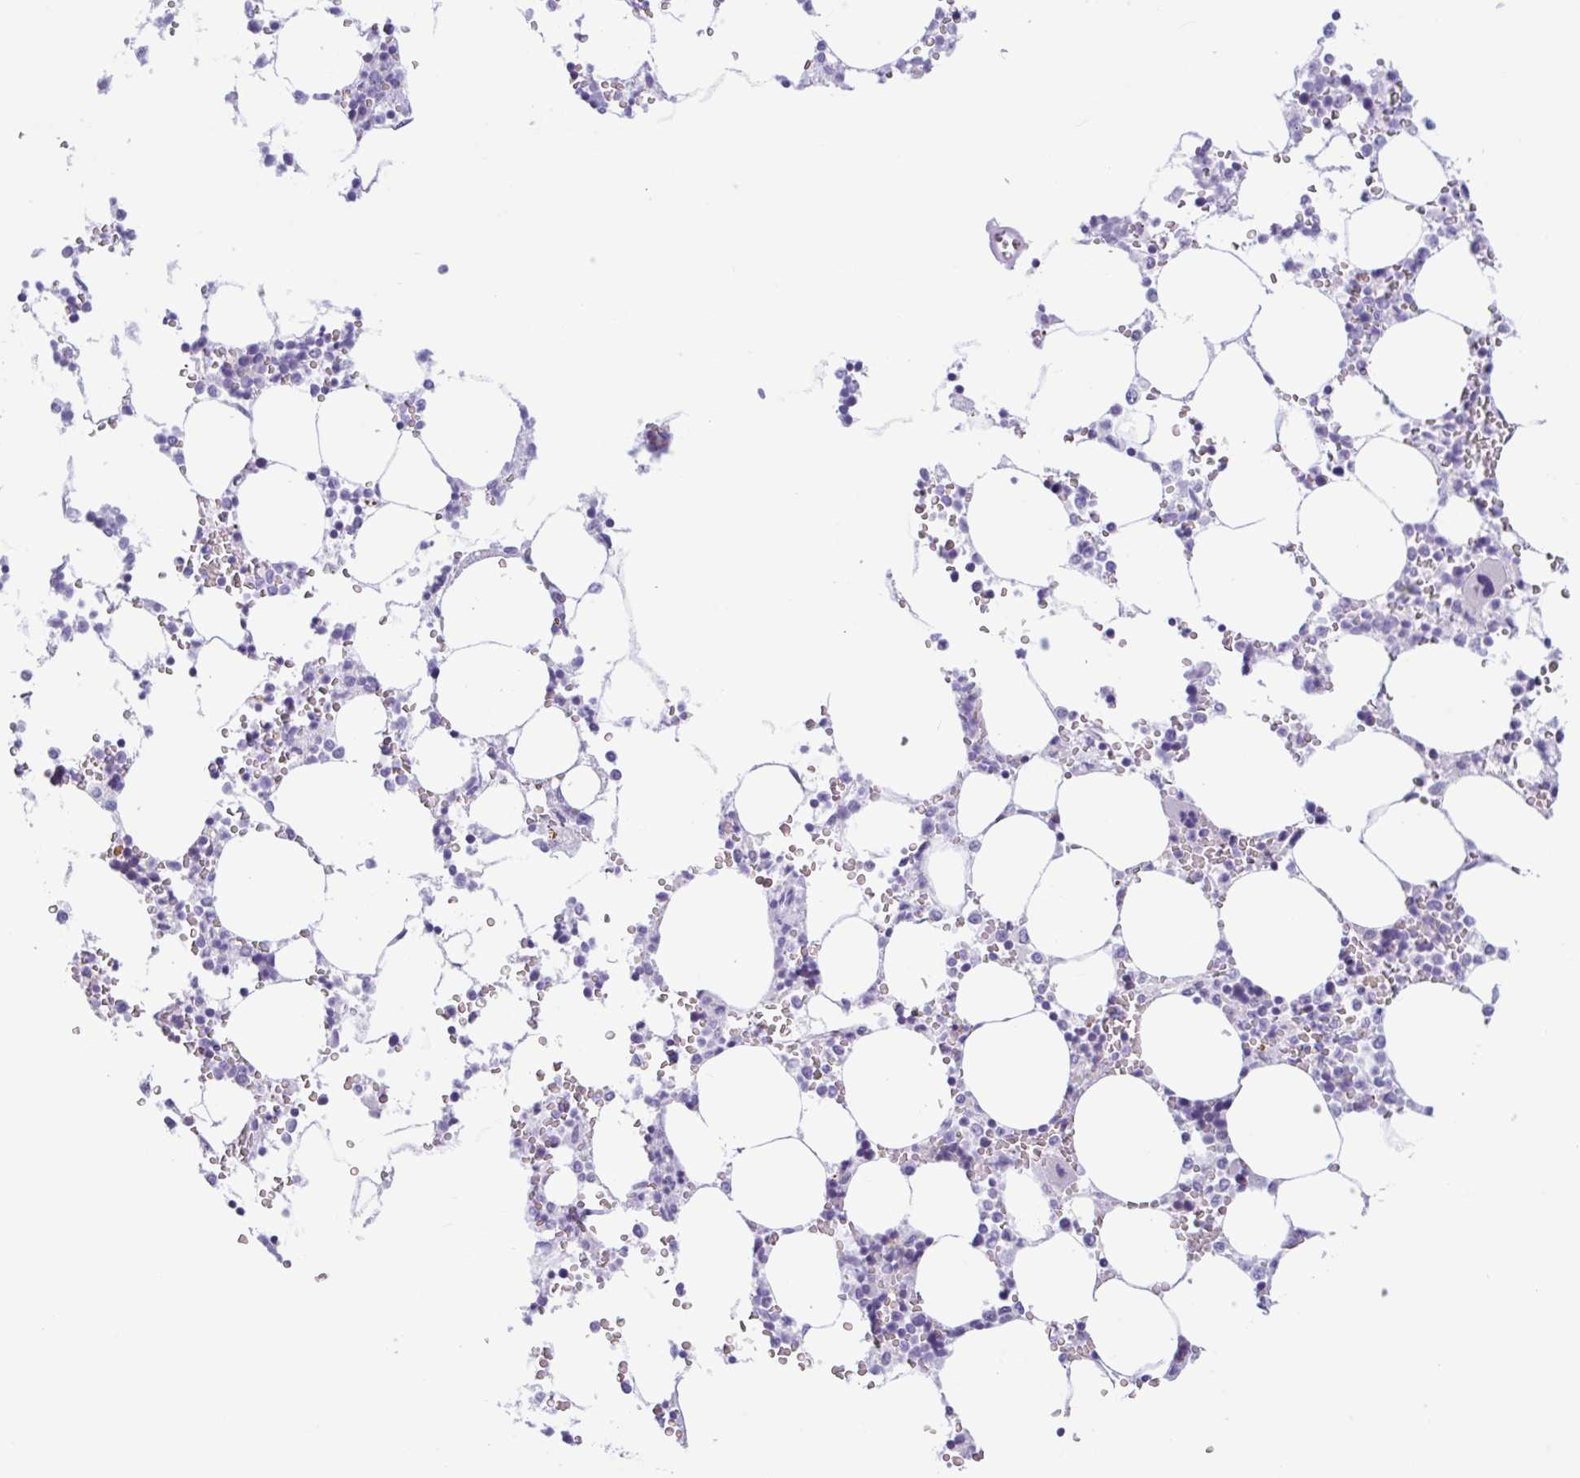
{"staining": {"intensity": "moderate", "quantity": "<25%", "location": "cytoplasmic/membranous"}, "tissue": "bone marrow", "cell_type": "Hematopoietic cells", "image_type": "normal", "snomed": [{"axis": "morphology", "description": "Normal tissue, NOS"}, {"axis": "topography", "description": "Bone marrow"}], "caption": "Moderate cytoplasmic/membranous staining is seen in approximately <25% of hematopoietic cells in normal bone marrow.", "gene": "CTSE", "patient": {"sex": "male", "age": 64}}